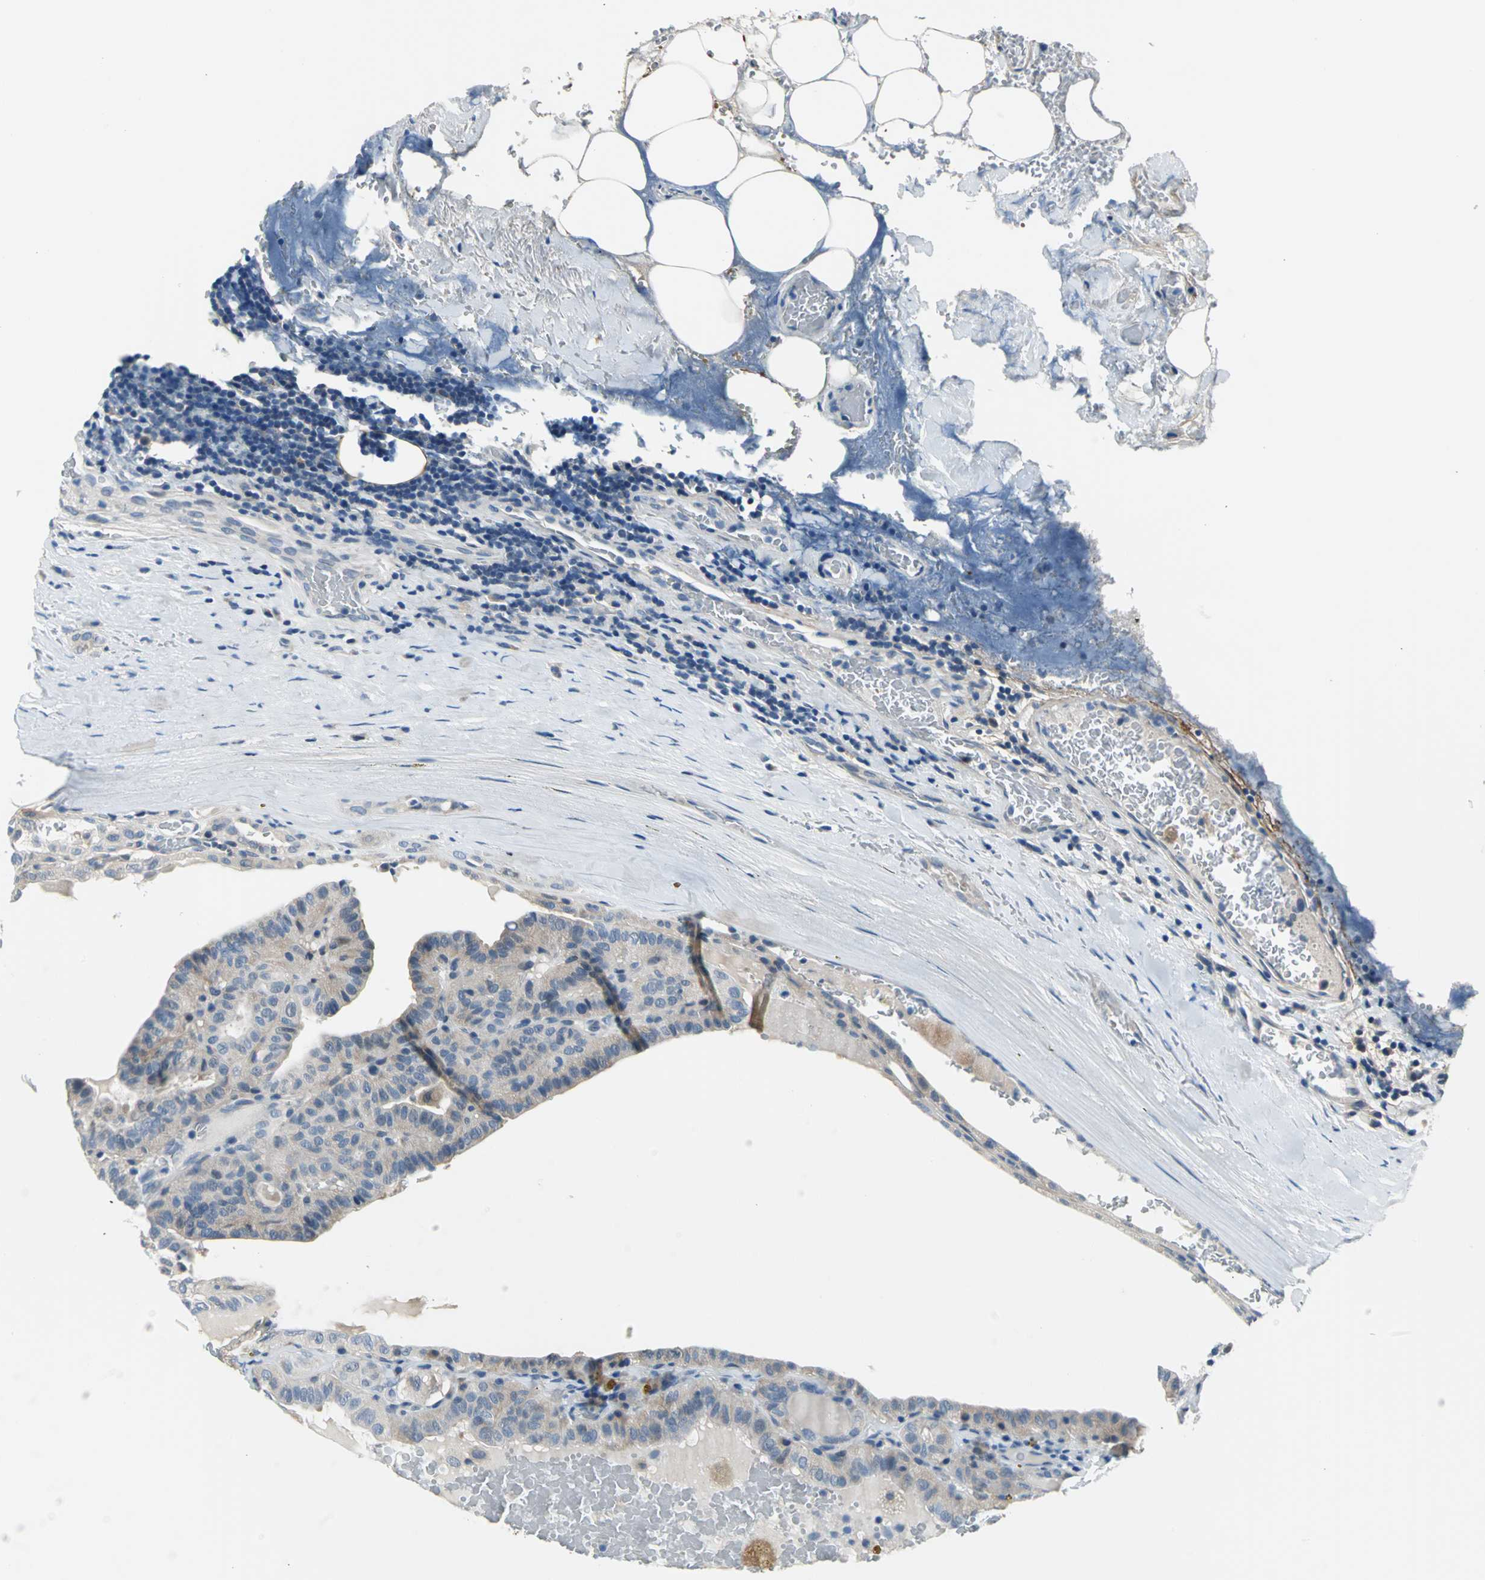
{"staining": {"intensity": "weak", "quantity": "25%-75%", "location": "cytoplasmic/membranous"}, "tissue": "thyroid cancer", "cell_type": "Tumor cells", "image_type": "cancer", "snomed": [{"axis": "morphology", "description": "Papillary adenocarcinoma, NOS"}, {"axis": "topography", "description": "Thyroid gland"}], "caption": "Protein staining of papillary adenocarcinoma (thyroid) tissue displays weak cytoplasmic/membranous expression in about 25%-75% of tumor cells.", "gene": "ZNF415", "patient": {"sex": "male", "age": 77}}